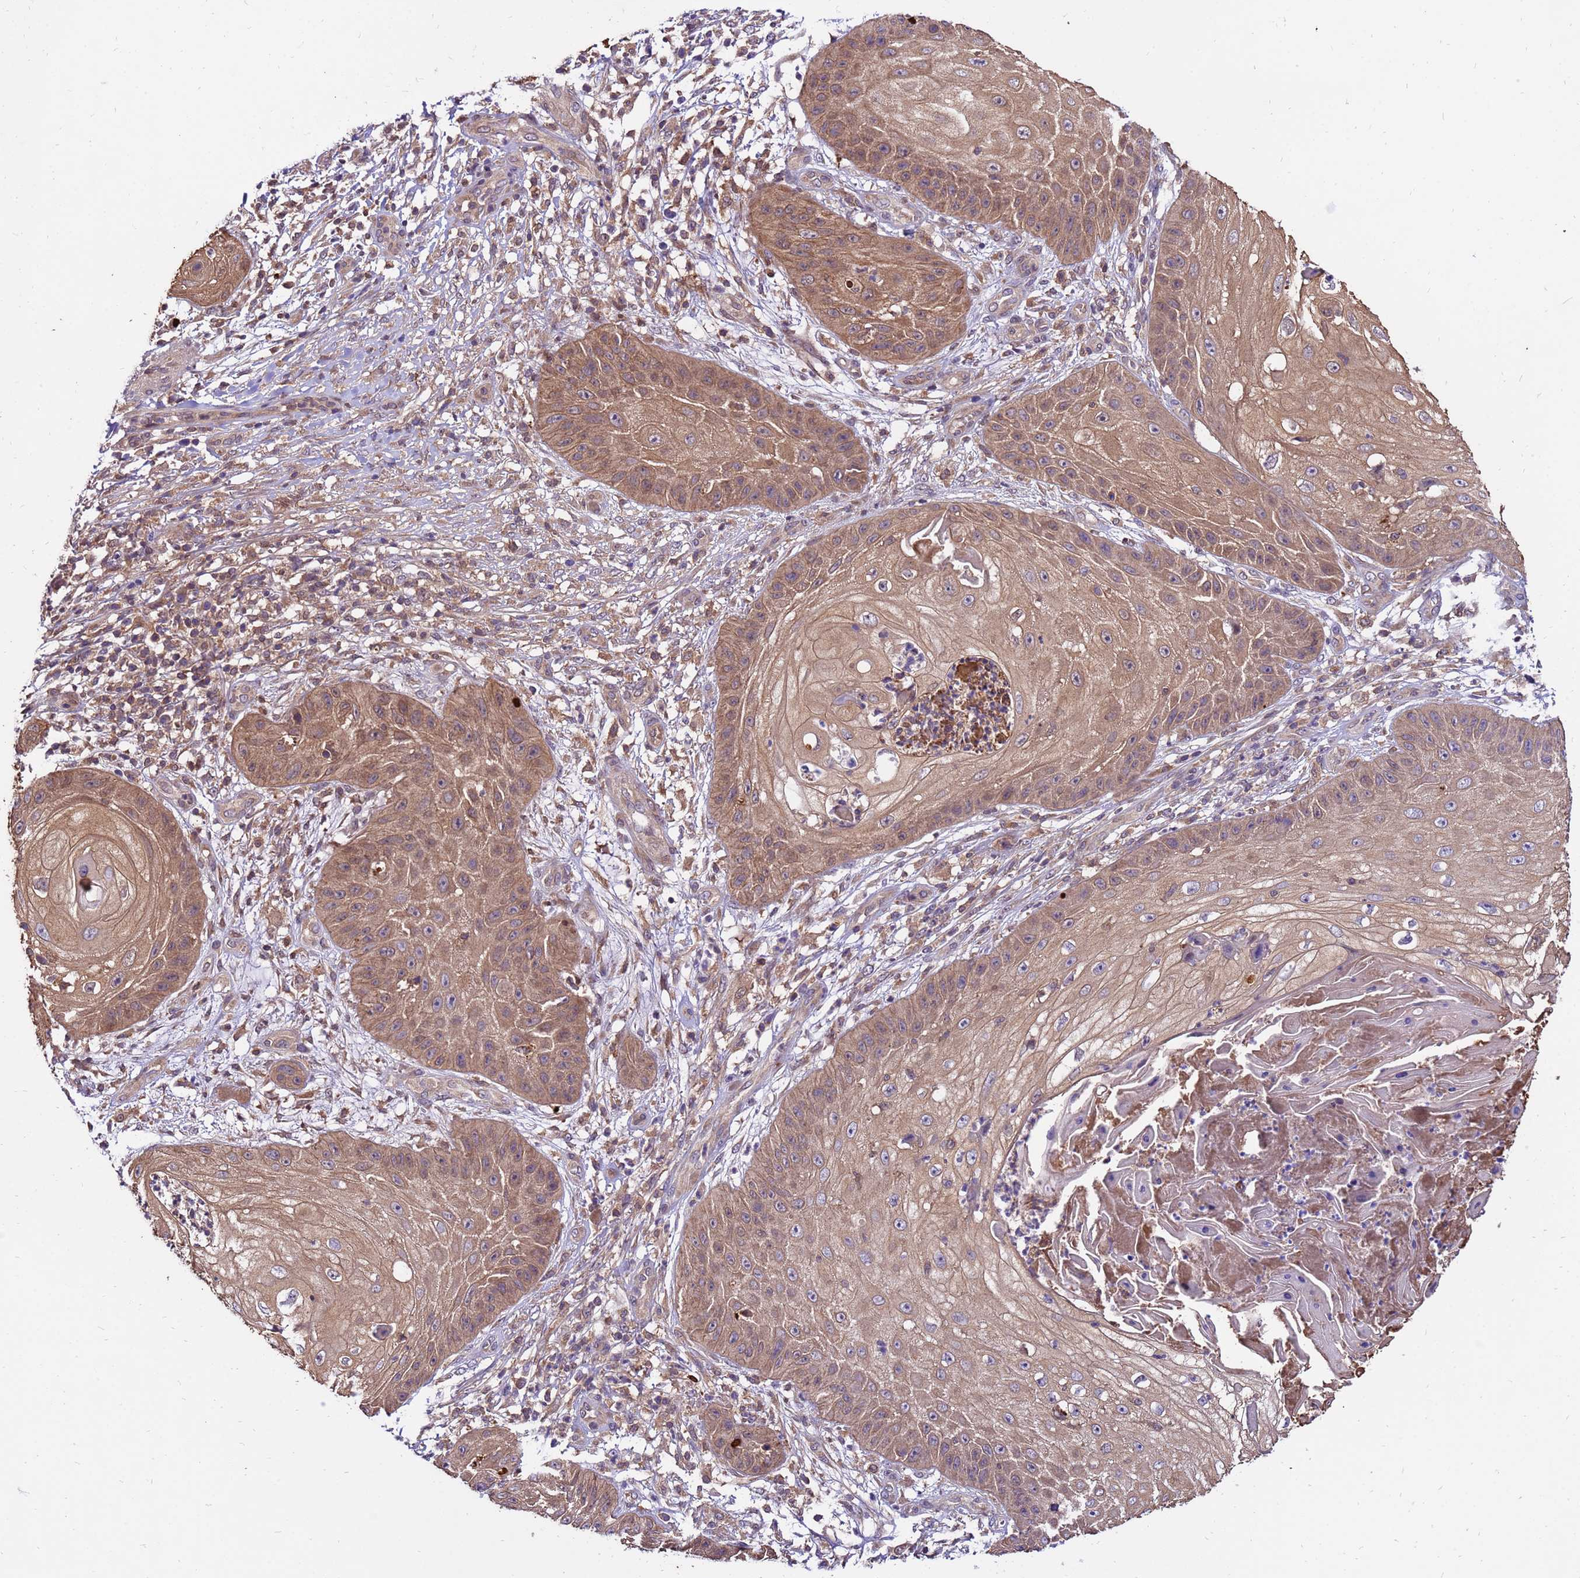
{"staining": {"intensity": "moderate", "quantity": ">75%", "location": "cytoplasmic/membranous"}, "tissue": "skin cancer", "cell_type": "Tumor cells", "image_type": "cancer", "snomed": [{"axis": "morphology", "description": "Squamous cell carcinoma, NOS"}, {"axis": "topography", "description": "Skin"}], "caption": "Protein expression analysis of human skin cancer reveals moderate cytoplasmic/membranous expression in about >75% of tumor cells.", "gene": "GET3", "patient": {"sex": "male", "age": 70}}